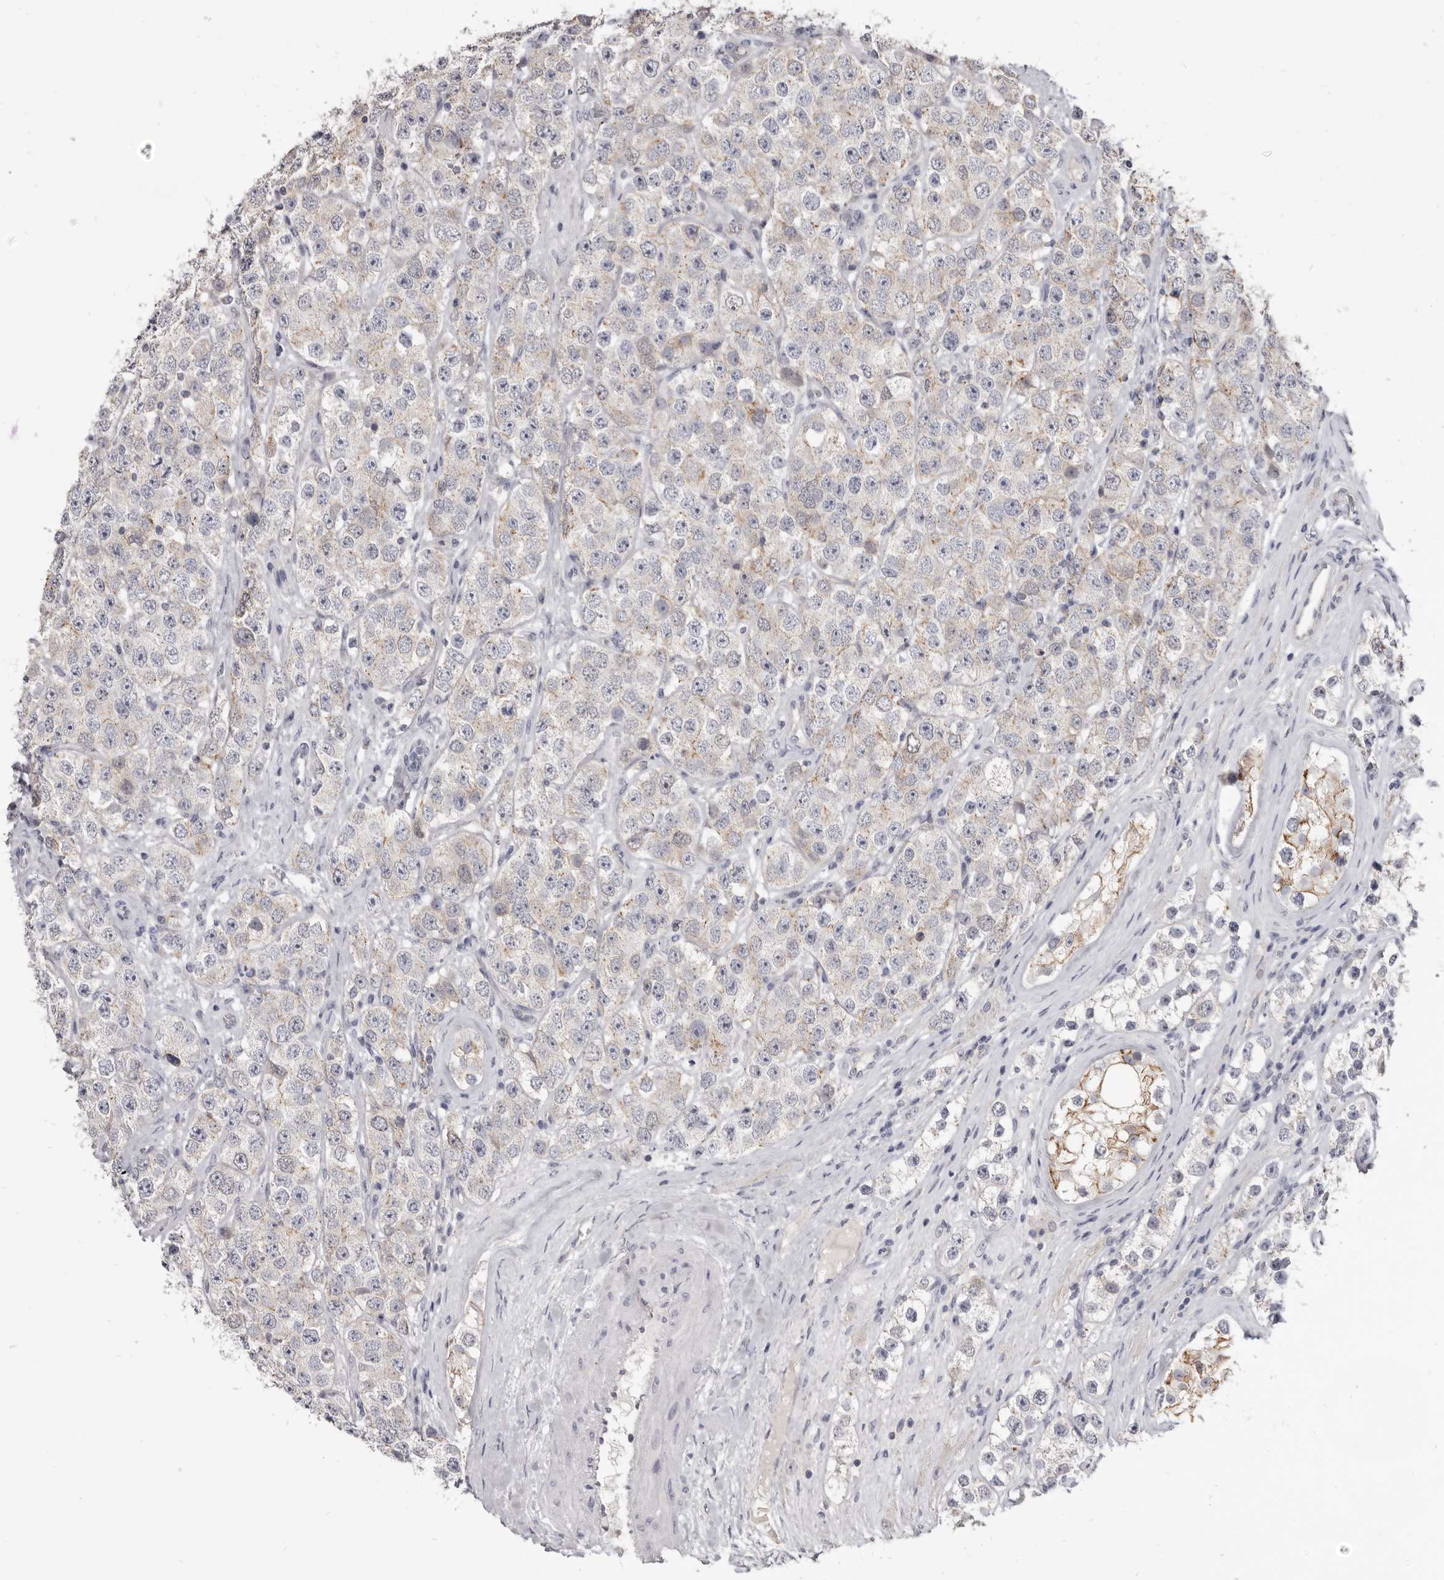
{"staining": {"intensity": "weak", "quantity": "25%-75%", "location": "cytoplasmic/membranous"}, "tissue": "testis cancer", "cell_type": "Tumor cells", "image_type": "cancer", "snomed": [{"axis": "morphology", "description": "Seminoma, NOS"}, {"axis": "topography", "description": "Testis"}], "caption": "Immunohistochemistry (DAB (3,3'-diaminobenzidine)) staining of seminoma (testis) exhibits weak cytoplasmic/membranous protein expression in approximately 25%-75% of tumor cells.", "gene": "CGN", "patient": {"sex": "male", "age": 28}}